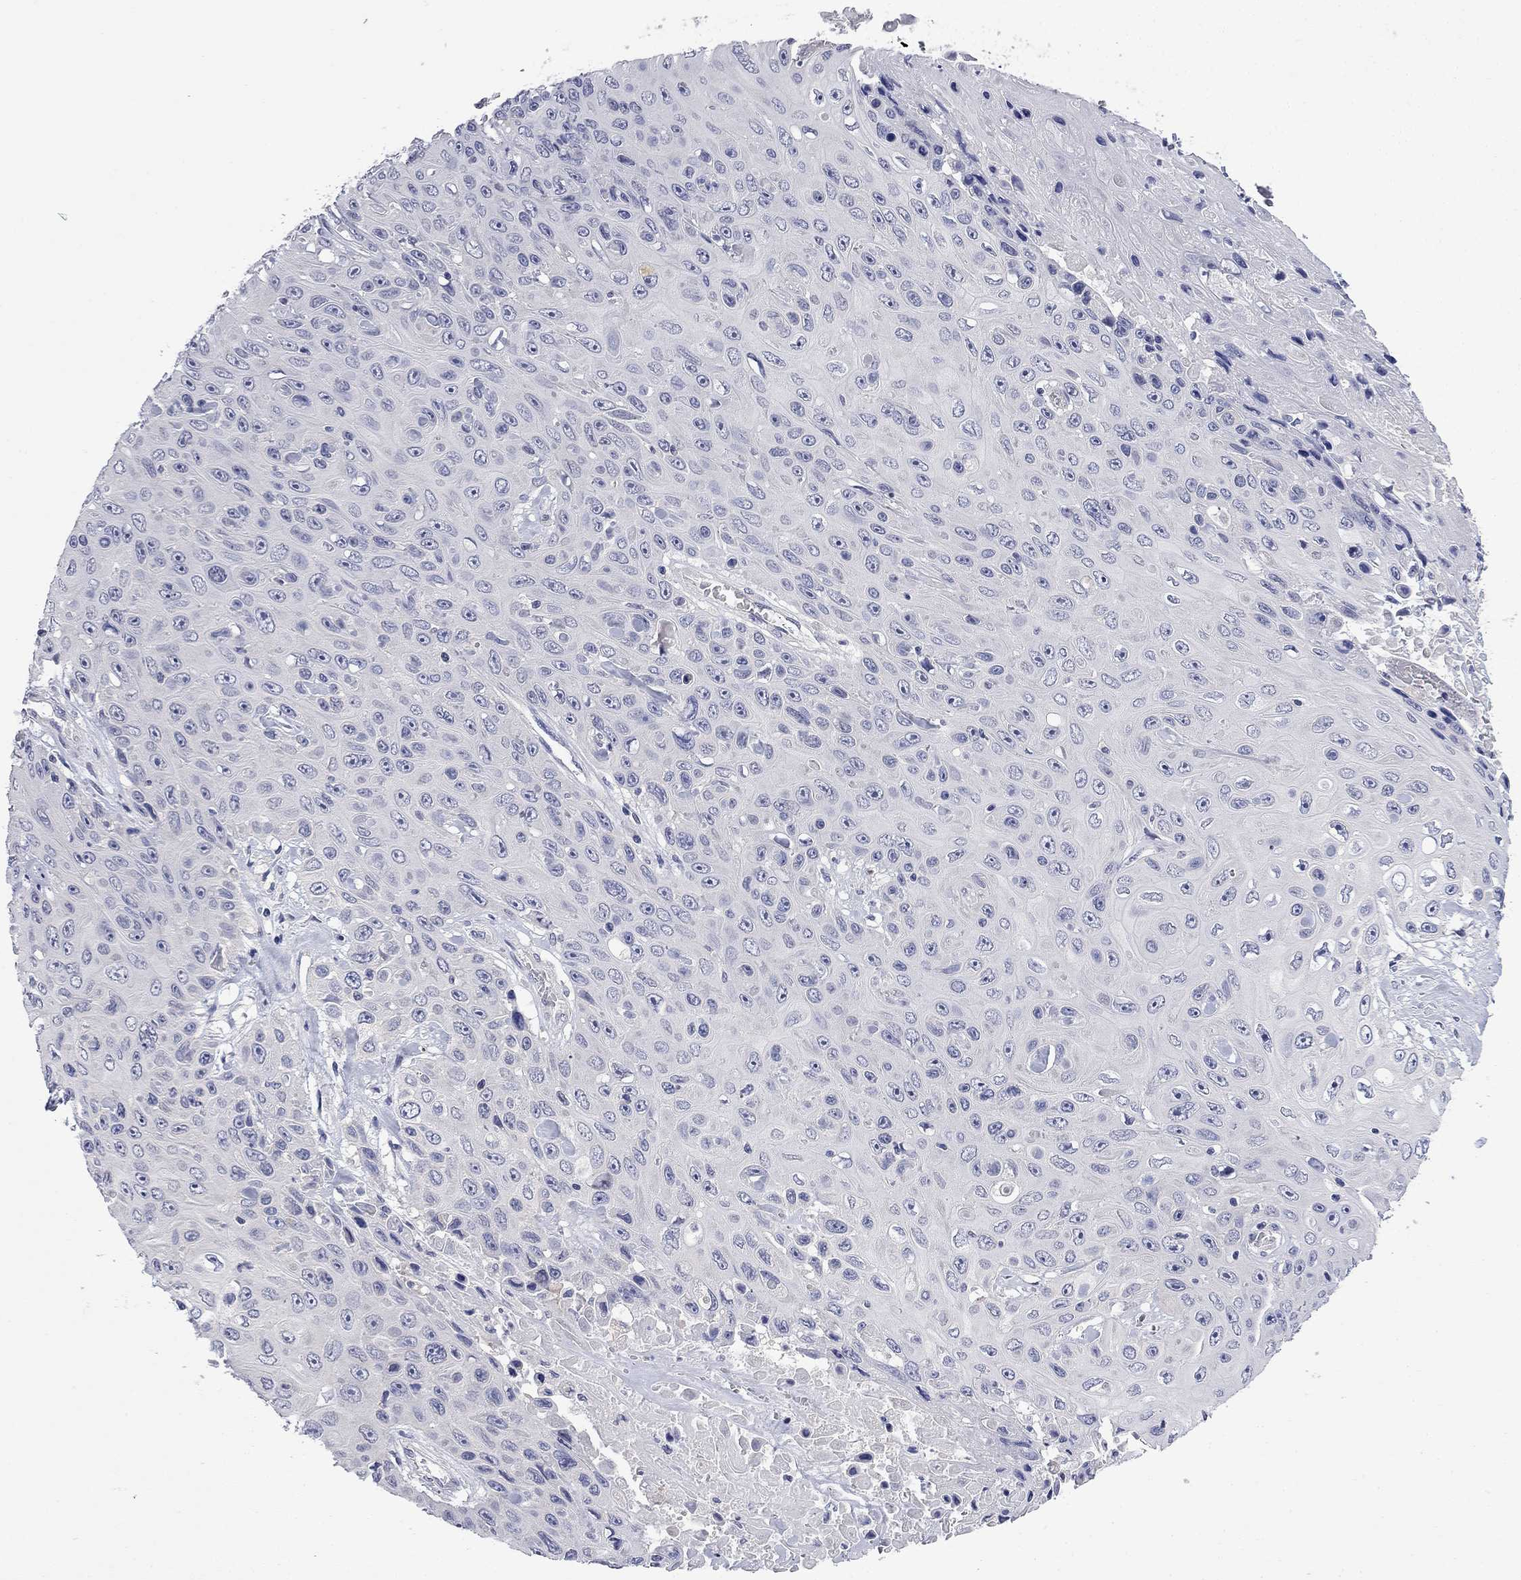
{"staining": {"intensity": "negative", "quantity": "none", "location": "none"}, "tissue": "skin cancer", "cell_type": "Tumor cells", "image_type": "cancer", "snomed": [{"axis": "morphology", "description": "Squamous cell carcinoma, NOS"}, {"axis": "topography", "description": "Skin"}], "caption": "Skin cancer stained for a protein using immunohistochemistry (IHC) exhibits no staining tumor cells.", "gene": "ABCB4", "patient": {"sex": "male", "age": 82}}